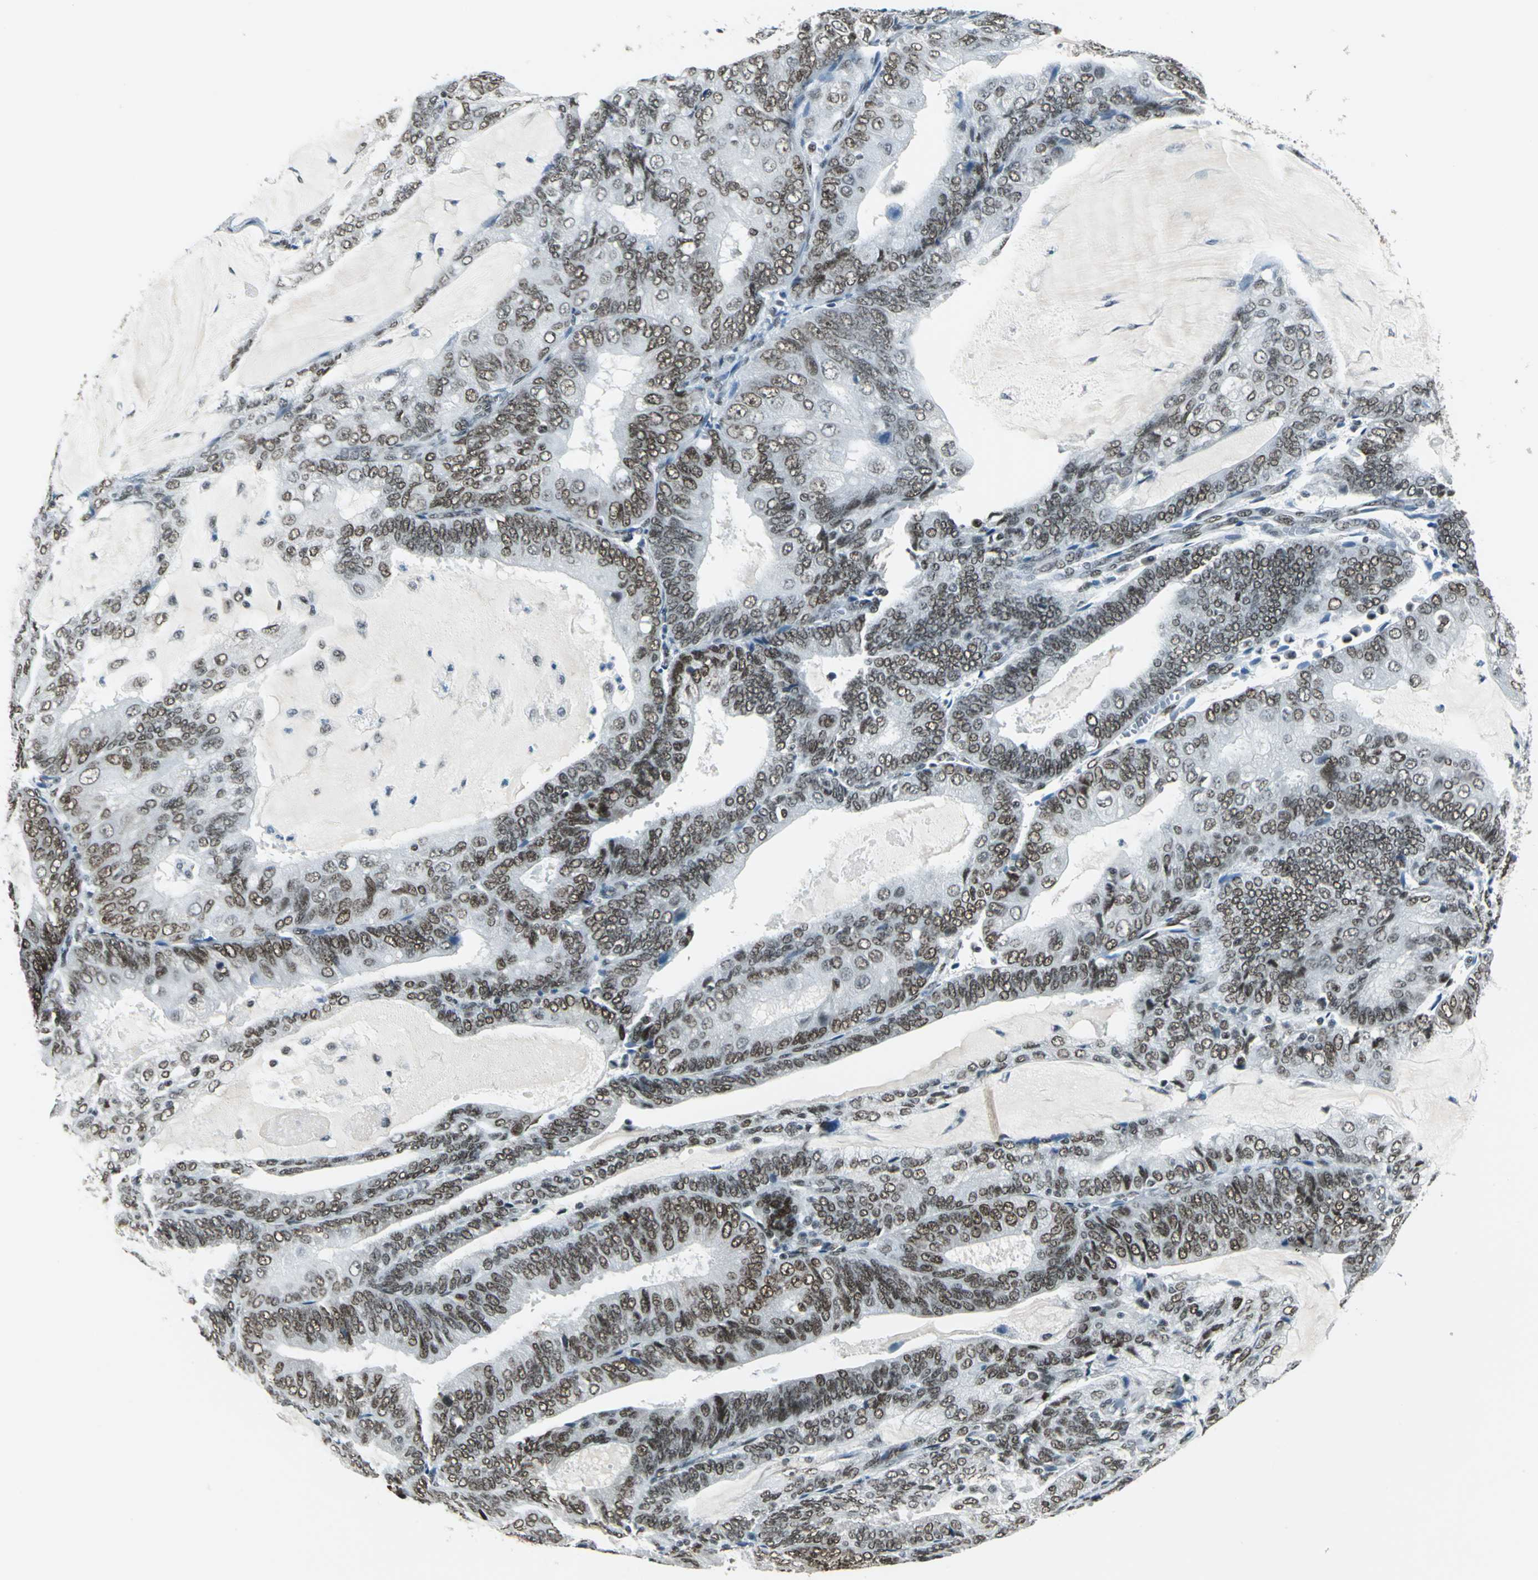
{"staining": {"intensity": "moderate", "quantity": ">75%", "location": "nuclear"}, "tissue": "endometrial cancer", "cell_type": "Tumor cells", "image_type": "cancer", "snomed": [{"axis": "morphology", "description": "Adenocarcinoma, NOS"}, {"axis": "topography", "description": "Endometrium"}], "caption": "High-magnification brightfield microscopy of endometrial cancer stained with DAB (brown) and counterstained with hematoxylin (blue). tumor cells exhibit moderate nuclear staining is present in approximately>75% of cells. (Stains: DAB (3,3'-diaminobenzidine) in brown, nuclei in blue, Microscopy: brightfield microscopy at high magnification).", "gene": "ADNP", "patient": {"sex": "female", "age": 81}}